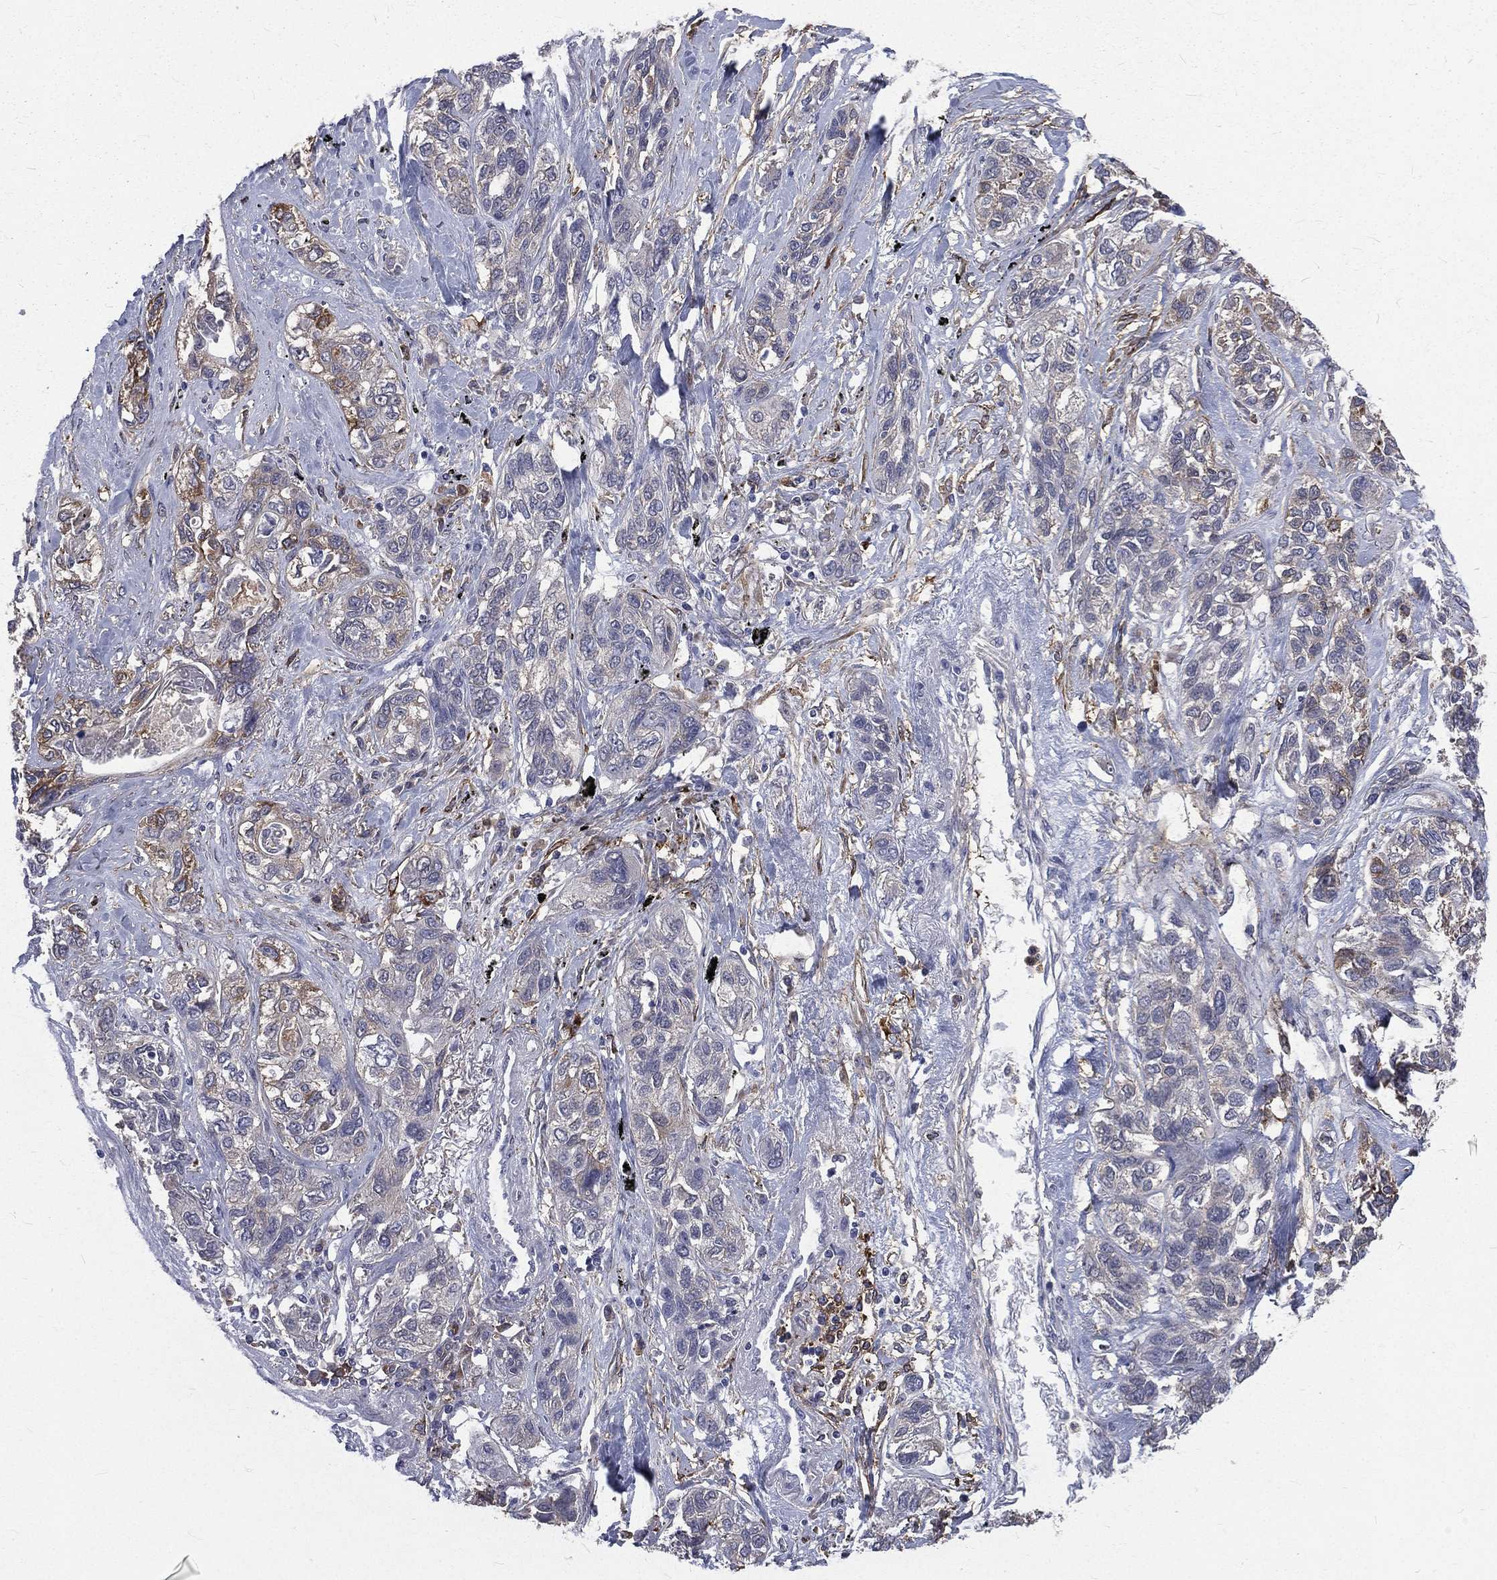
{"staining": {"intensity": "negative", "quantity": "none", "location": "none"}, "tissue": "lung cancer", "cell_type": "Tumor cells", "image_type": "cancer", "snomed": [{"axis": "morphology", "description": "Squamous cell carcinoma, NOS"}, {"axis": "topography", "description": "Lung"}], "caption": "Tumor cells show no significant protein staining in lung cancer.", "gene": "BASP1", "patient": {"sex": "female", "age": 70}}